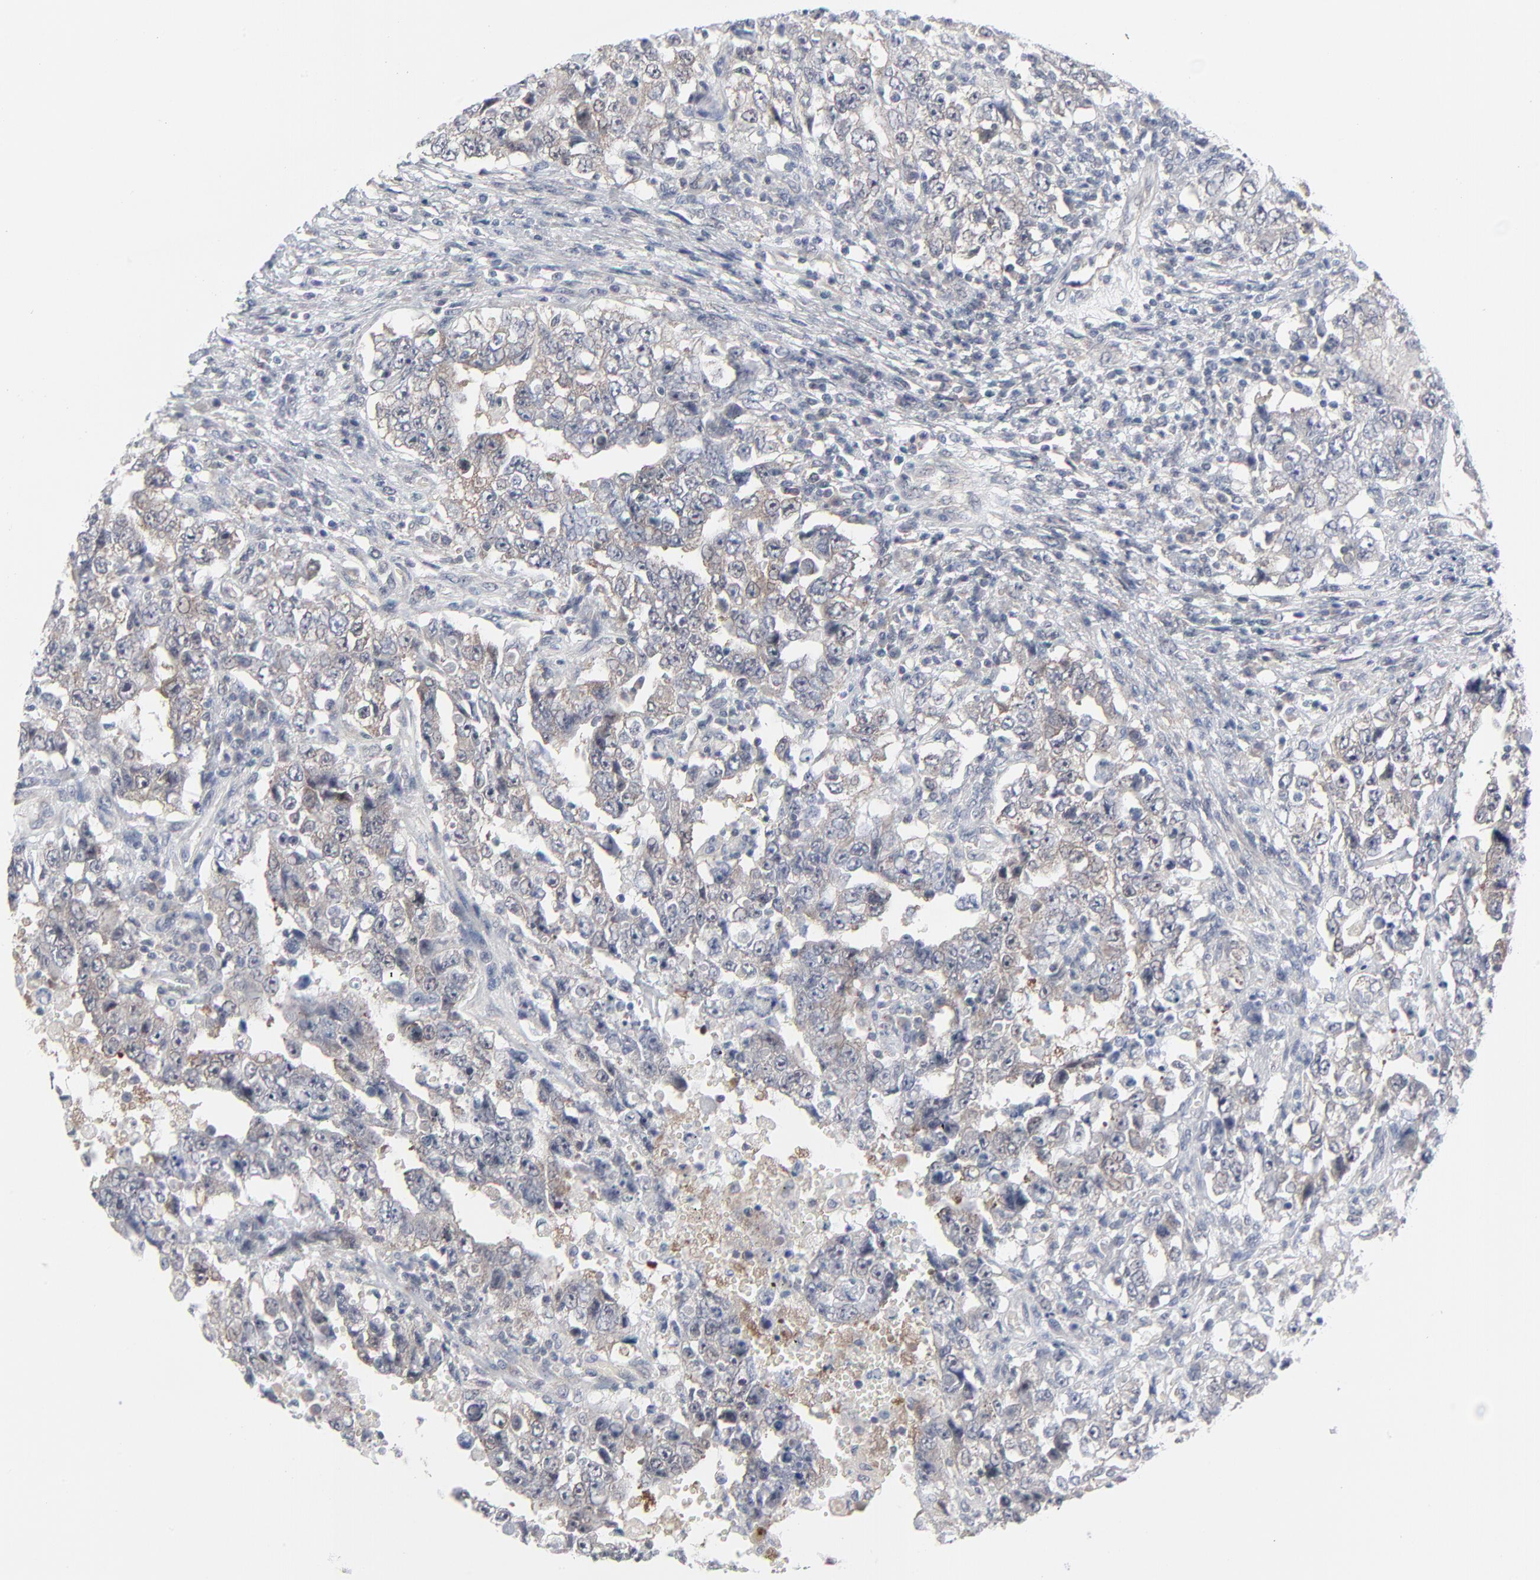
{"staining": {"intensity": "weak", "quantity": "25%-75%", "location": "cytoplasmic/membranous"}, "tissue": "testis cancer", "cell_type": "Tumor cells", "image_type": "cancer", "snomed": [{"axis": "morphology", "description": "Carcinoma, Embryonal, NOS"}, {"axis": "topography", "description": "Testis"}], "caption": "Approximately 25%-75% of tumor cells in testis cancer (embryonal carcinoma) display weak cytoplasmic/membranous protein expression as visualized by brown immunohistochemical staining.", "gene": "RPS6KB1", "patient": {"sex": "male", "age": 26}}